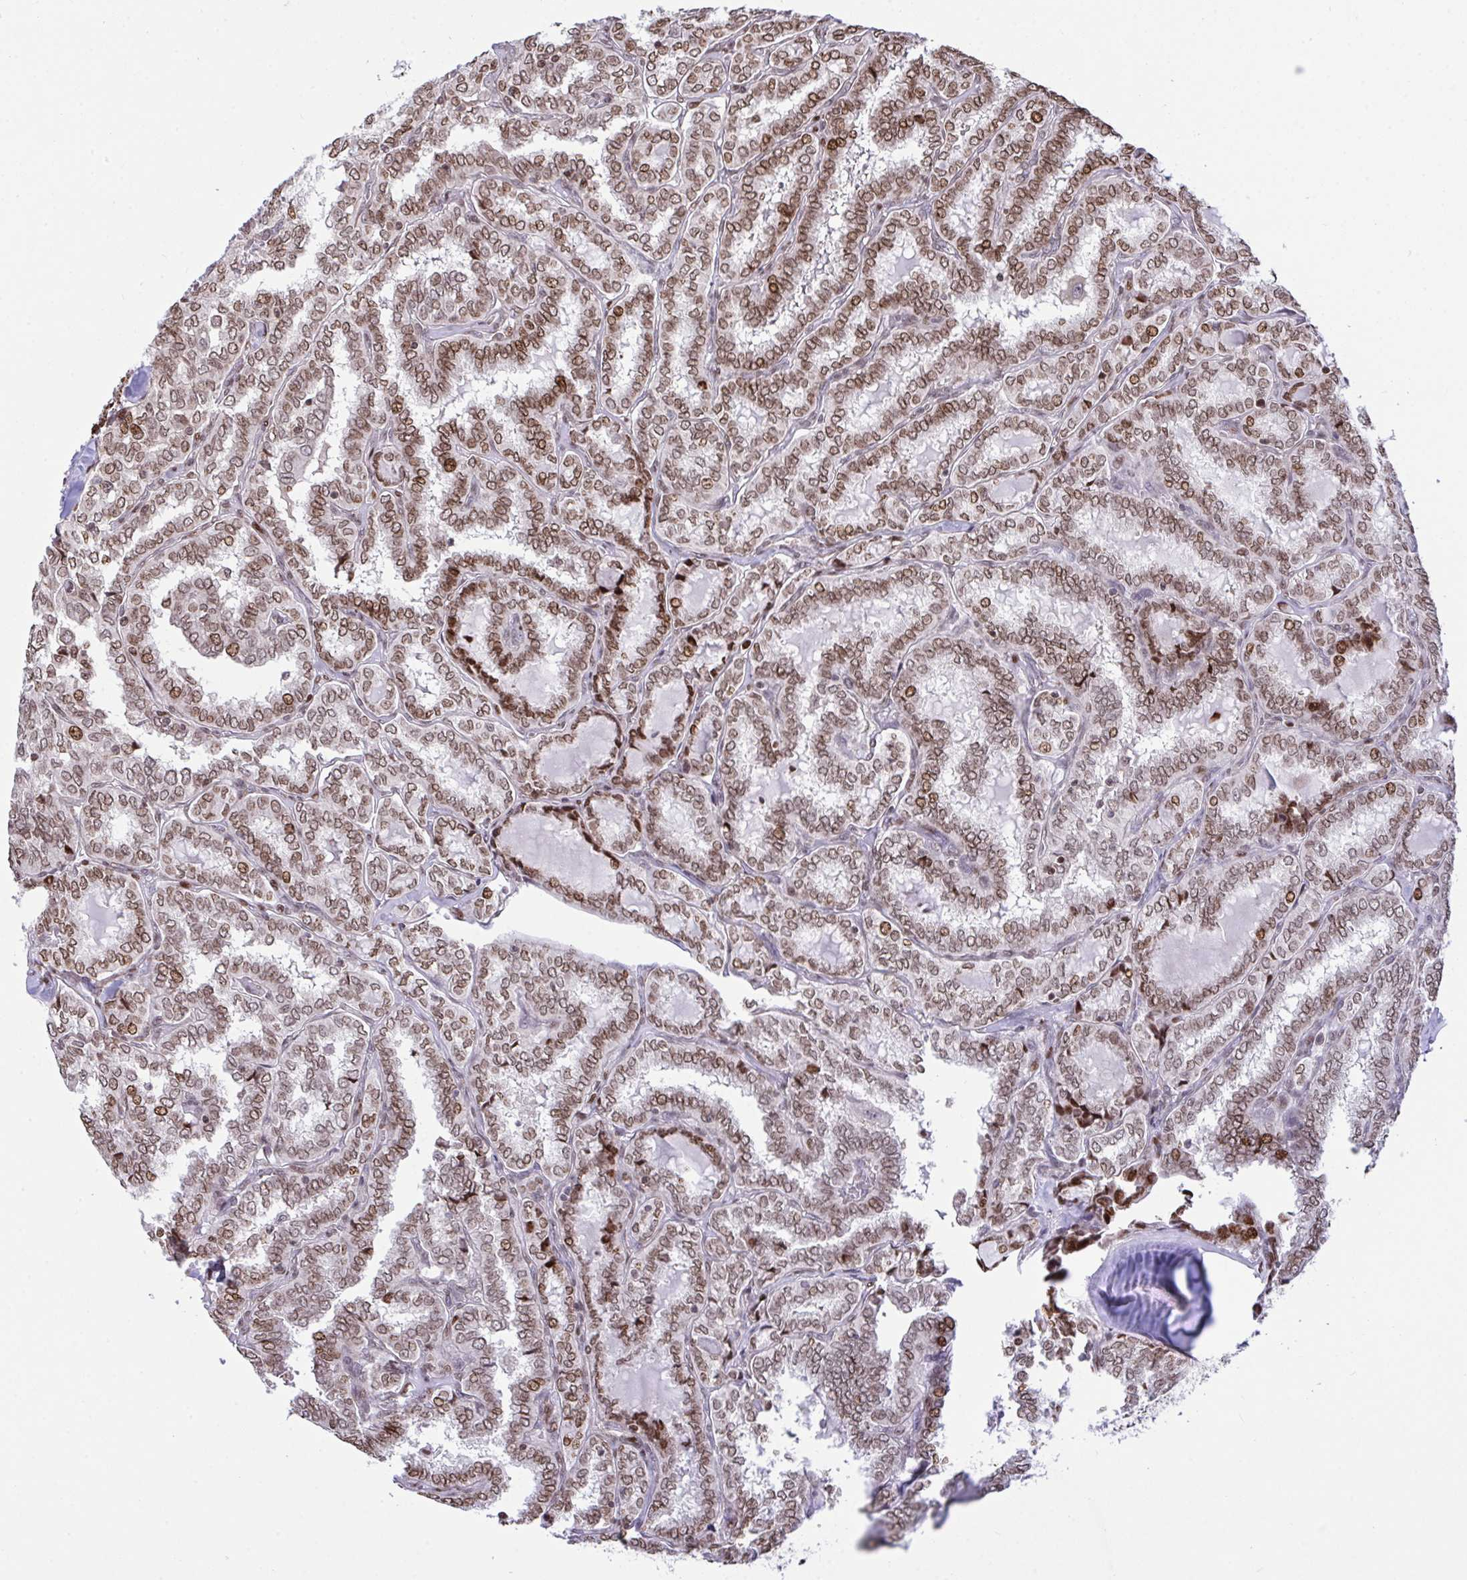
{"staining": {"intensity": "moderate", "quantity": ">75%", "location": "nuclear"}, "tissue": "thyroid cancer", "cell_type": "Tumor cells", "image_type": "cancer", "snomed": [{"axis": "morphology", "description": "Papillary adenocarcinoma, NOS"}, {"axis": "topography", "description": "Thyroid gland"}], "caption": "Papillary adenocarcinoma (thyroid) stained with a brown dye displays moderate nuclear positive positivity in approximately >75% of tumor cells.", "gene": "RAPGEF5", "patient": {"sex": "female", "age": 30}}